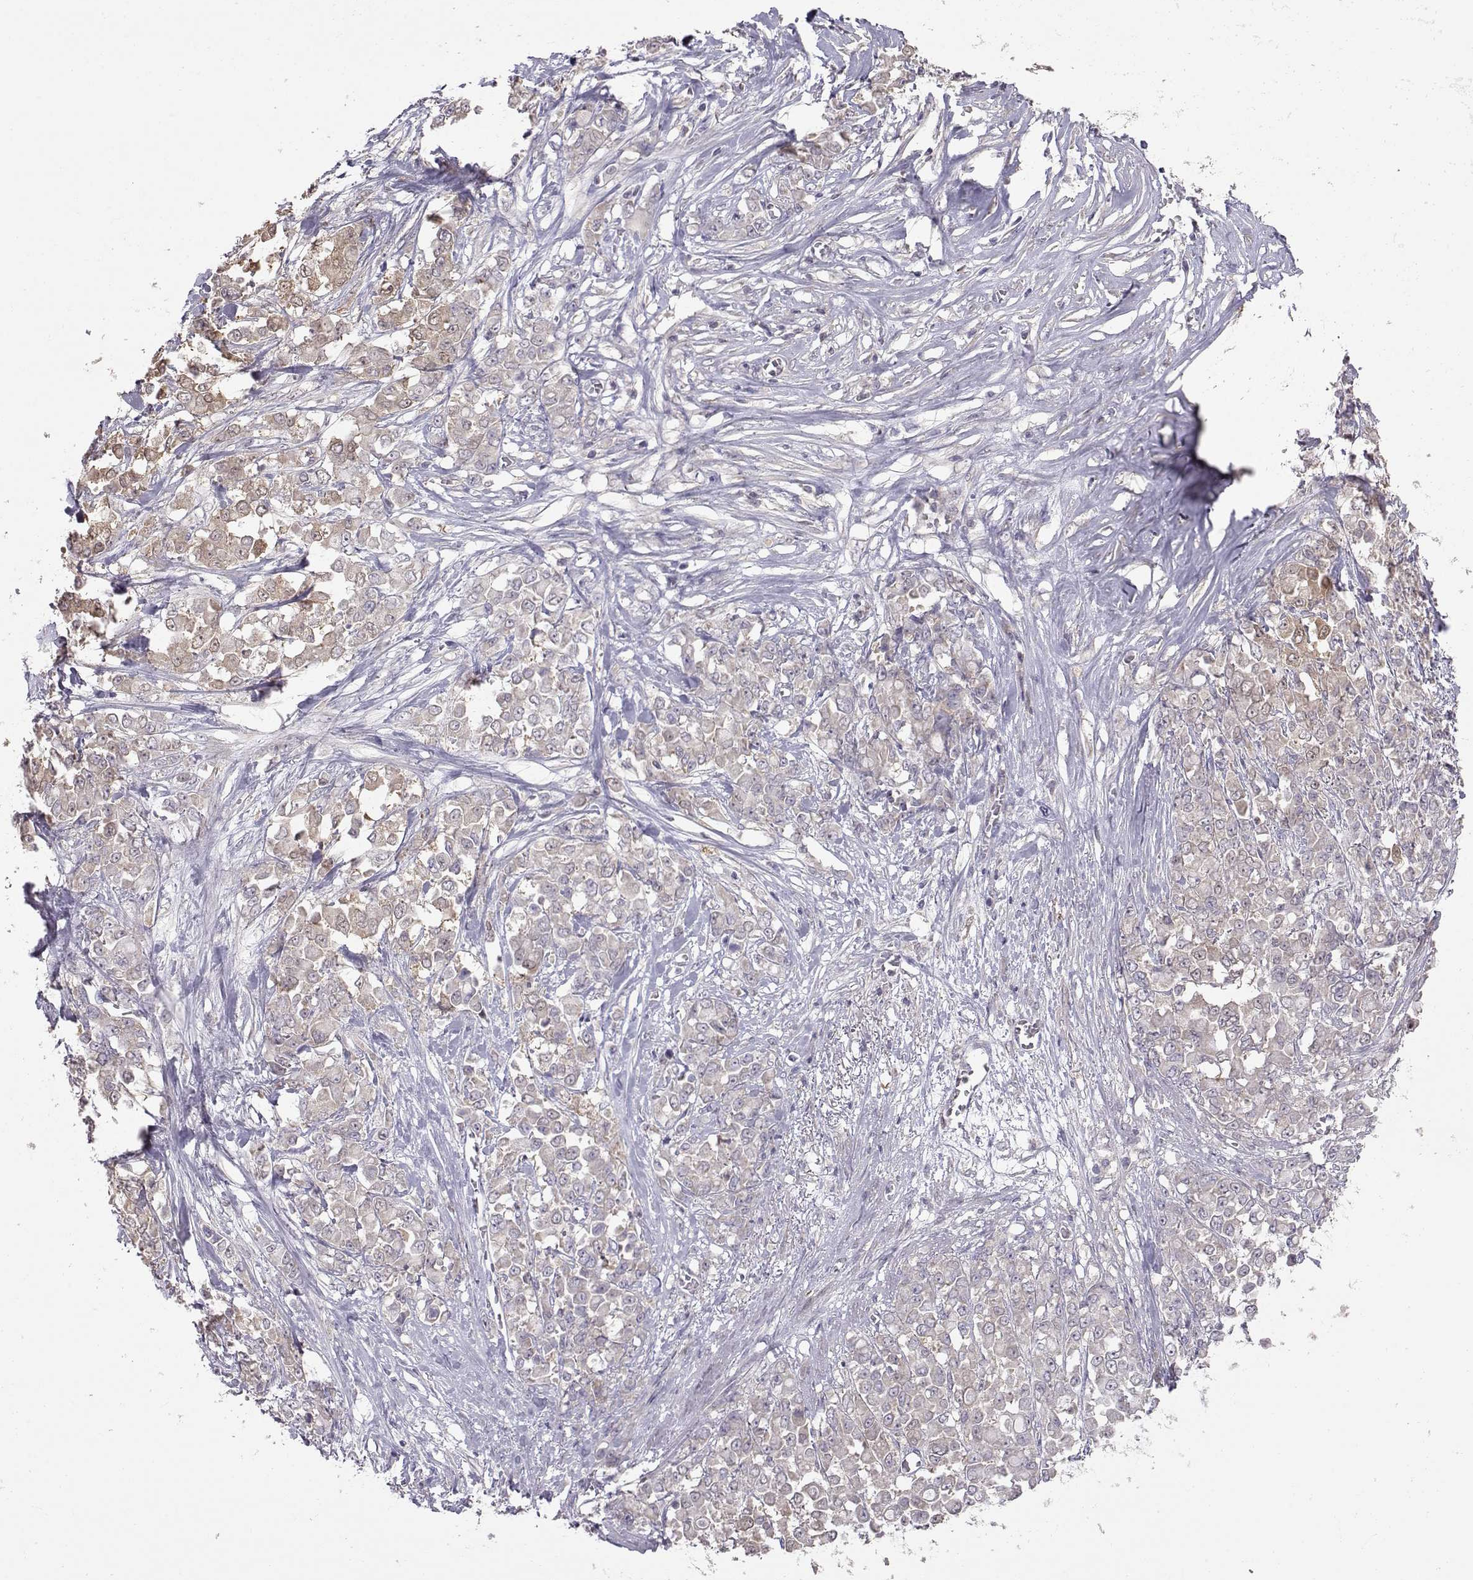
{"staining": {"intensity": "weak", "quantity": "<25%", "location": "cytoplasmic/membranous"}, "tissue": "stomach cancer", "cell_type": "Tumor cells", "image_type": "cancer", "snomed": [{"axis": "morphology", "description": "Adenocarcinoma, NOS"}, {"axis": "topography", "description": "Stomach"}], "caption": "Immunohistochemistry photomicrograph of neoplastic tissue: stomach cancer stained with DAB (3,3'-diaminobenzidine) reveals no significant protein staining in tumor cells.", "gene": "NCAM2", "patient": {"sex": "female", "age": 76}}